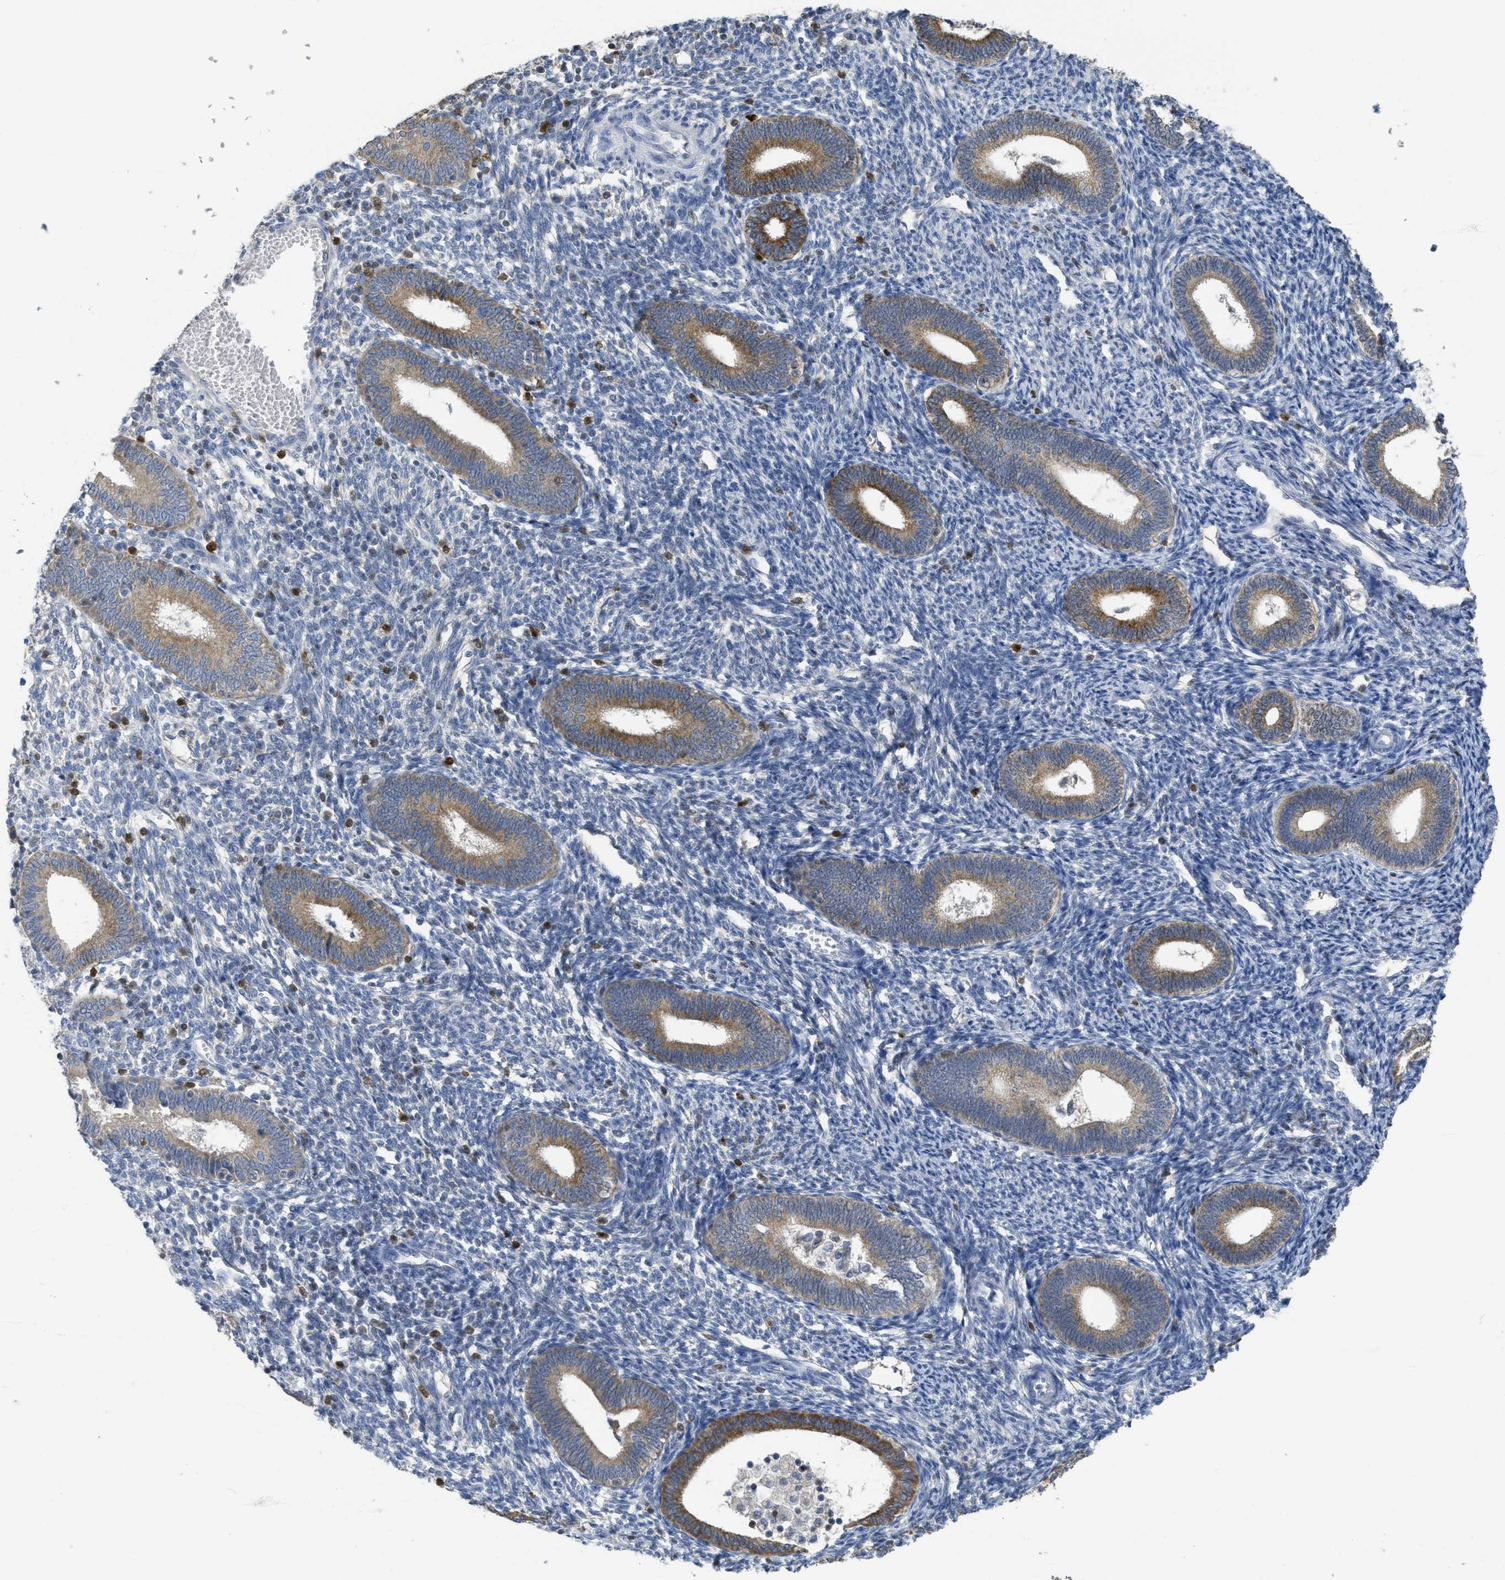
{"staining": {"intensity": "negative", "quantity": "none", "location": "none"}, "tissue": "endometrium", "cell_type": "Cells in endometrial stroma", "image_type": "normal", "snomed": [{"axis": "morphology", "description": "Normal tissue, NOS"}, {"axis": "topography", "description": "Endometrium"}], "caption": "High power microscopy photomicrograph of an IHC micrograph of benign endometrium, revealing no significant positivity in cells in endometrial stroma. Brightfield microscopy of immunohistochemistry stained with DAB (brown) and hematoxylin (blue), captured at high magnification.", "gene": "SFXN2", "patient": {"sex": "female", "age": 41}}